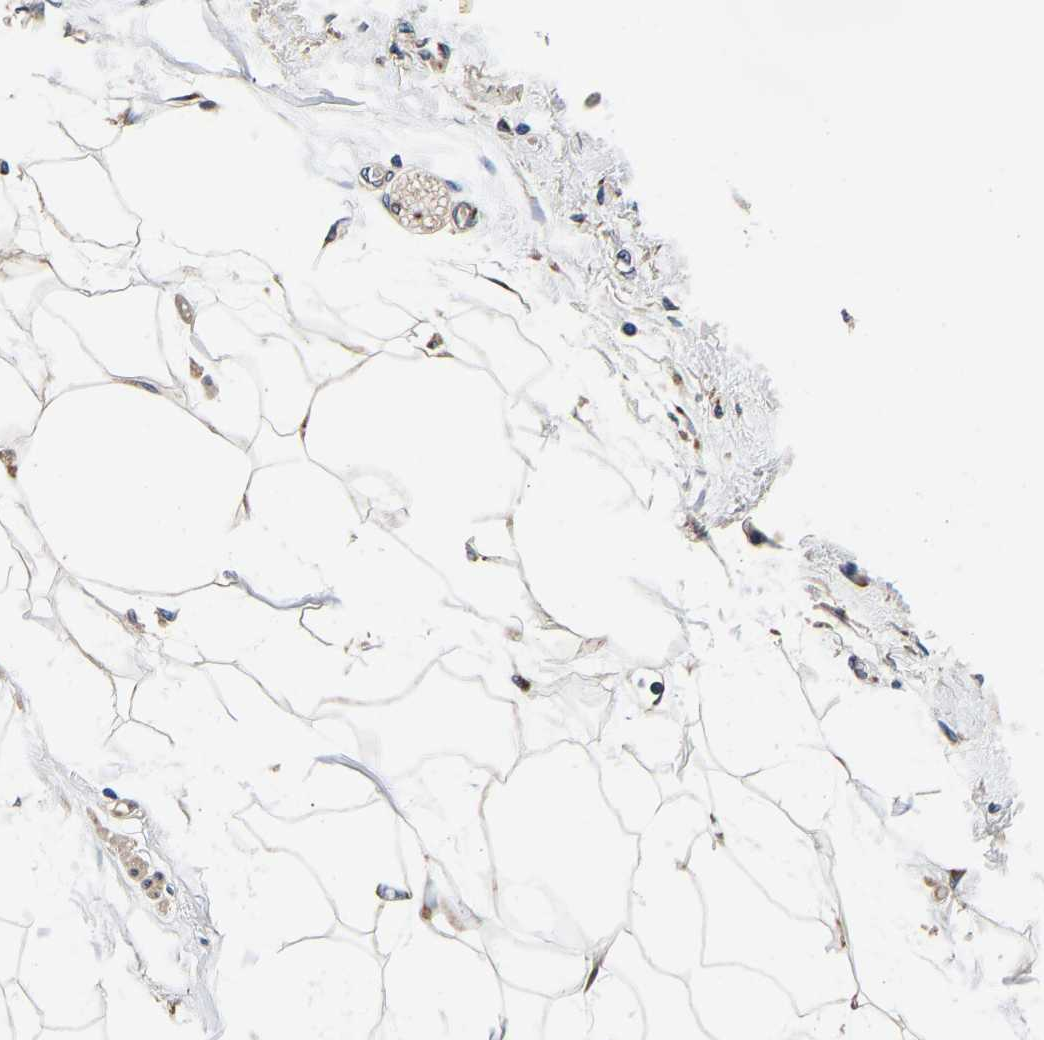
{"staining": {"intensity": "weak", "quantity": ">75%", "location": "cytoplasmic/membranous"}, "tissue": "adipose tissue", "cell_type": "Adipocytes", "image_type": "normal", "snomed": [{"axis": "morphology", "description": "Normal tissue, NOS"}, {"axis": "morphology", "description": "Adenocarcinoma, NOS"}, {"axis": "topography", "description": "Duodenum"}, {"axis": "topography", "description": "Peripheral nerve tissue"}], "caption": "Immunohistochemistry (IHC) of normal human adipose tissue reveals low levels of weak cytoplasmic/membranous positivity in about >75% of adipocytes.", "gene": "RABAC1", "patient": {"sex": "female", "age": 60}}